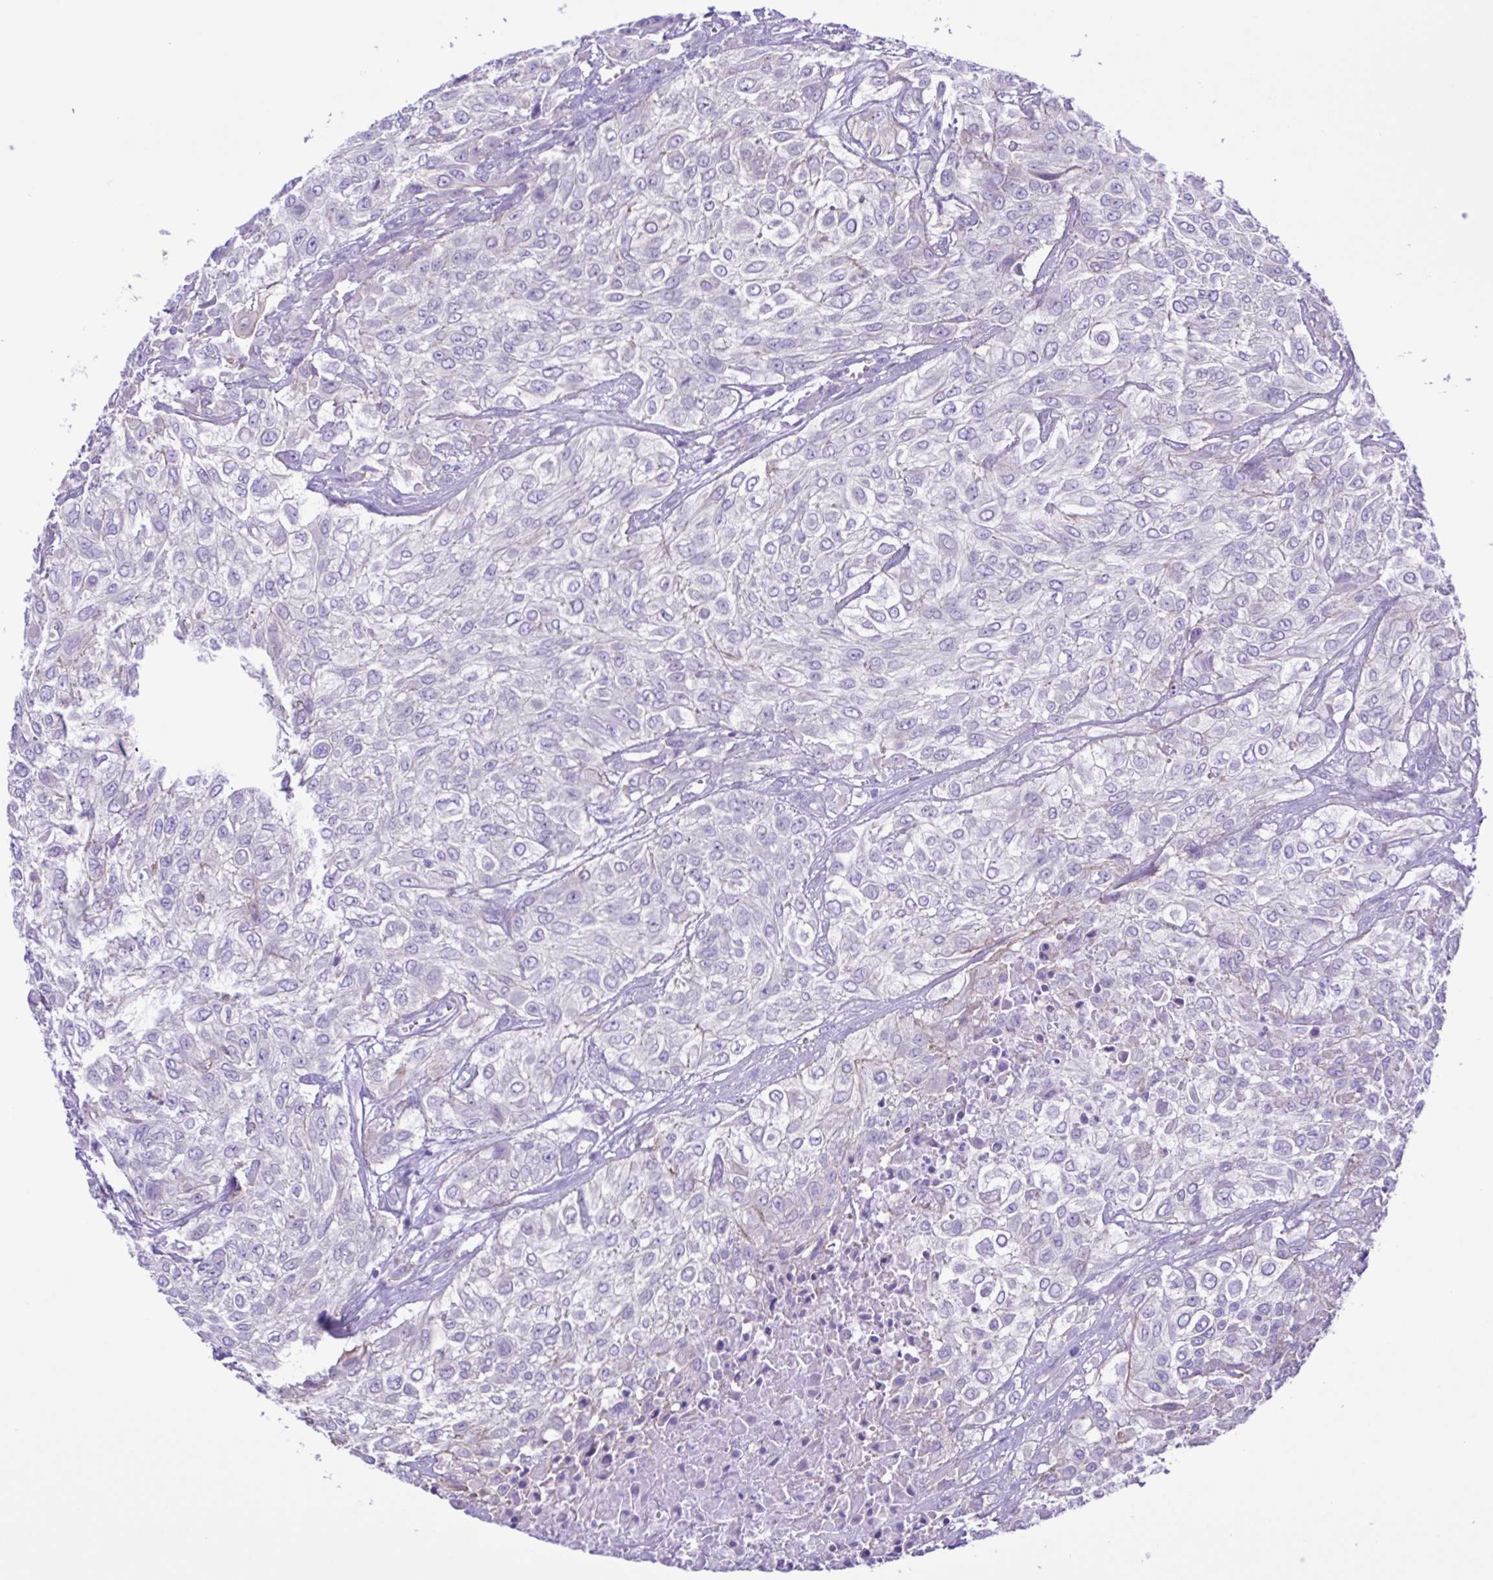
{"staining": {"intensity": "negative", "quantity": "none", "location": "none"}, "tissue": "urothelial cancer", "cell_type": "Tumor cells", "image_type": "cancer", "snomed": [{"axis": "morphology", "description": "Urothelial carcinoma, High grade"}, {"axis": "topography", "description": "Urinary bladder"}], "caption": "Immunohistochemical staining of urothelial carcinoma (high-grade) shows no significant staining in tumor cells. (Brightfield microscopy of DAB (3,3'-diaminobenzidine) immunohistochemistry at high magnification).", "gene": "CYP11A1", "patient": {"sex": "male", "age": 57}}